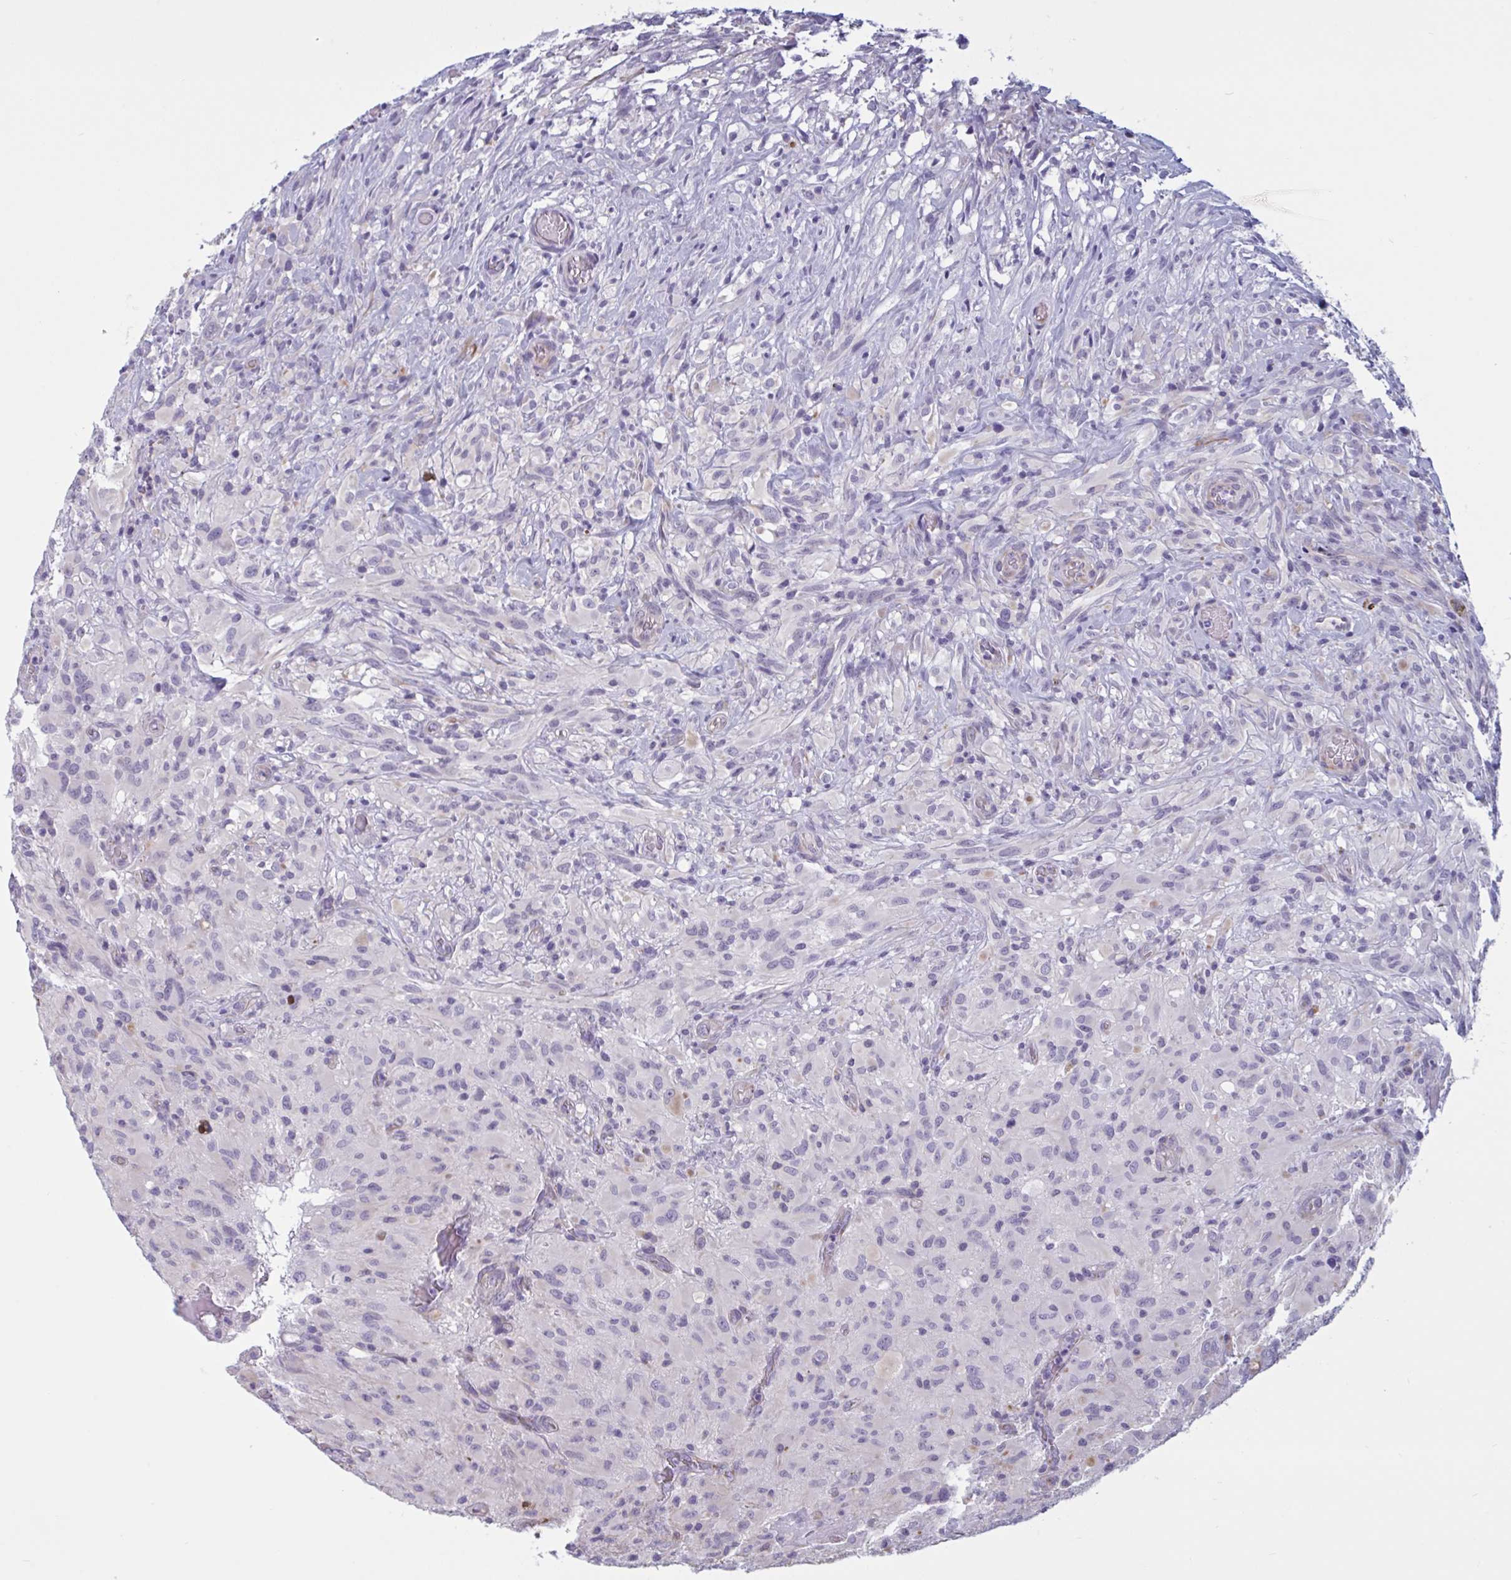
{"staining": {"intensity": "negative", "quantity": "none", "location": "none"}, "tissue": "glioma", "cell_type": "Tumor cells", "image_type": "cancer", "snomed": [{"axis": "morphology", "description": "Glioma, malignant, High grade"}, {"axis": "topography", "description": "Brain"}], "caption": "The photomicrograph shows no significant expression in tumor cells of malignant high-grade glioma.", "gene": "OR1L3", "patient": {"sex": "male", "age": 71}}